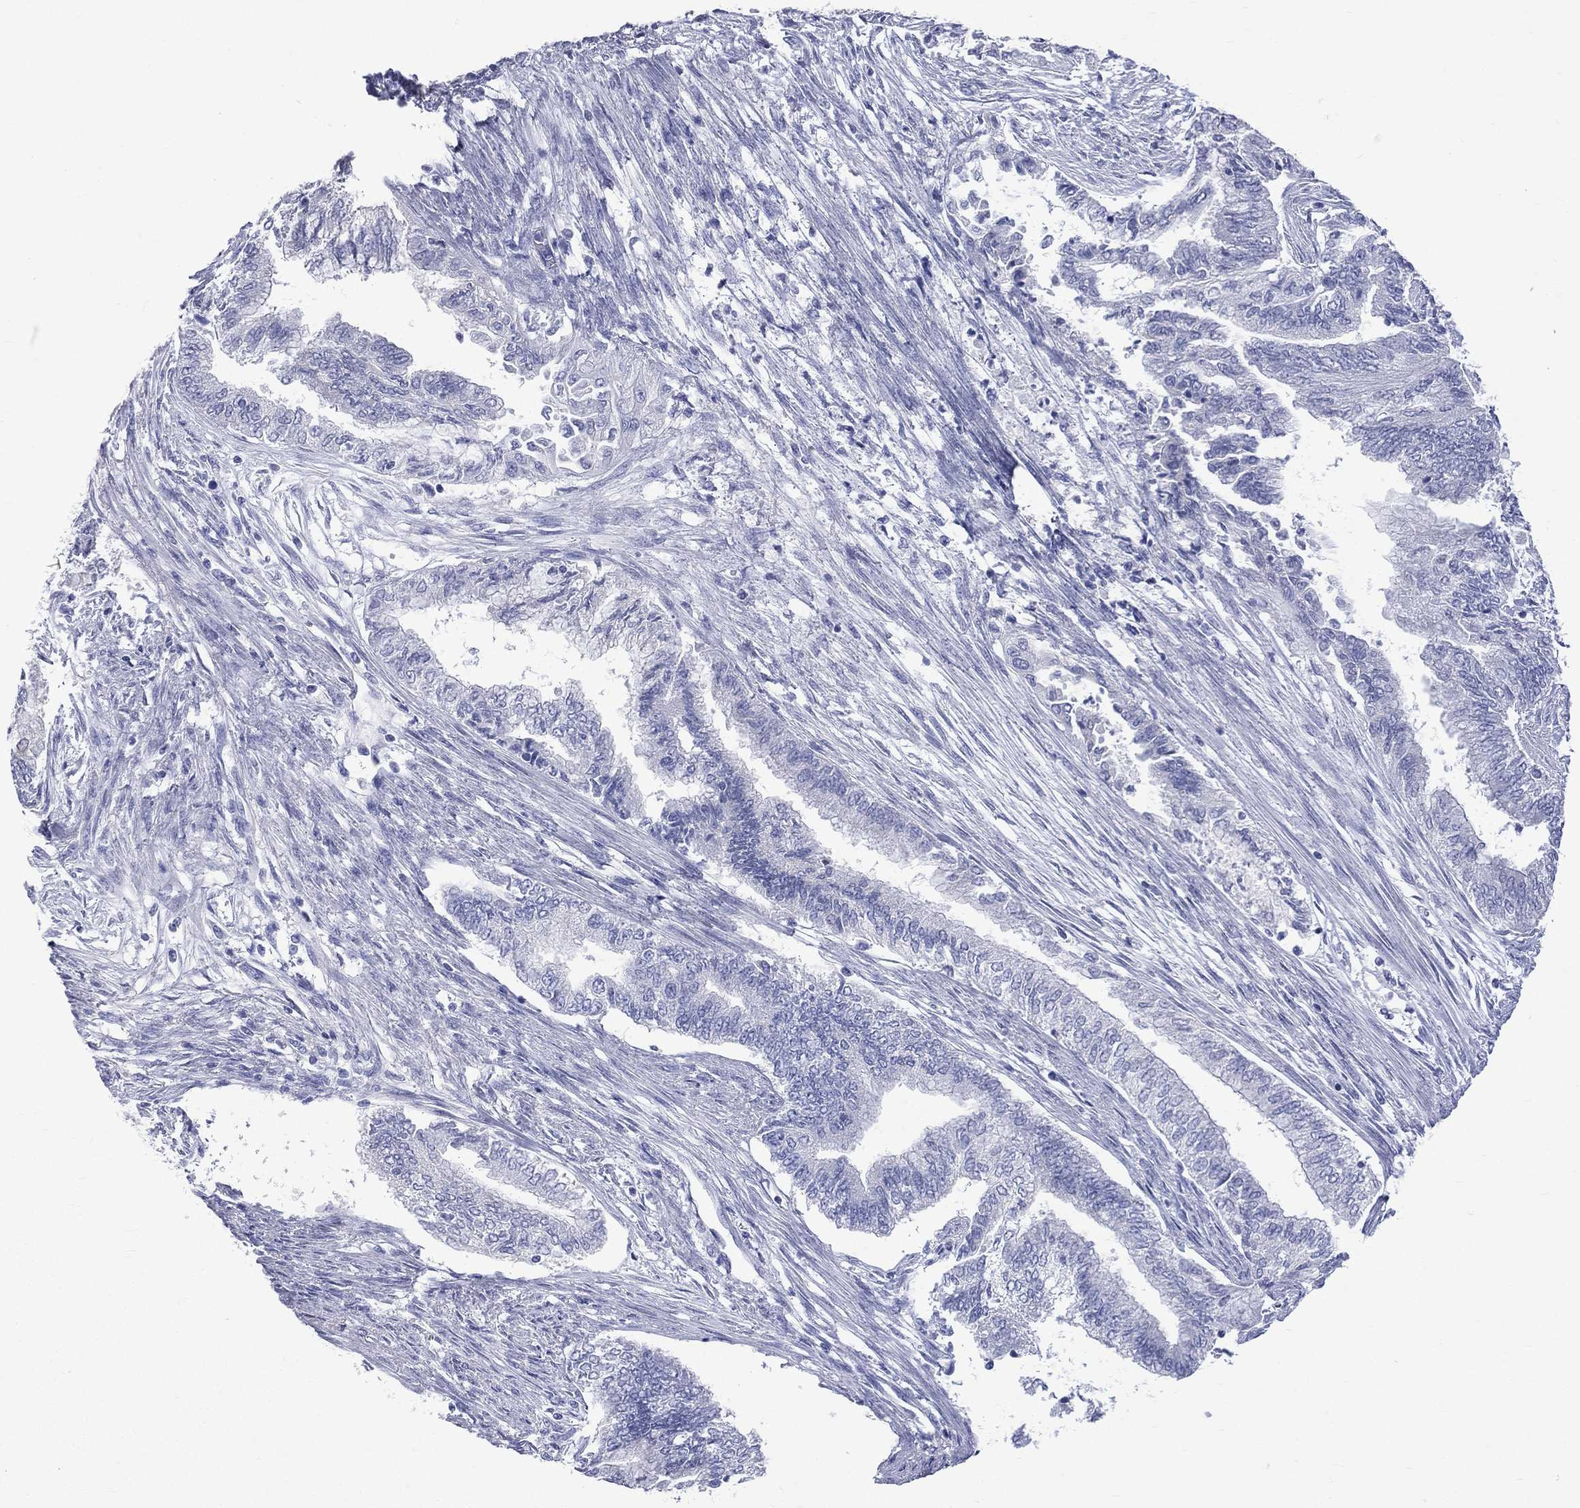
{"staining": {"intensity": "negative", "quantity": "none", "location": "none"}, "tissue": "endometrial cancer", "cell_type": "Tumor cells", "image_type": "cancer", "snomed": [{"axis": "morphology", "description": "Adenocarcinoma, NOS"}, {"axis": "topography", "description": "Endometrium"}], "caption": "Immunohistochemistry (IHC) of endometrial cancer (adenocarcinoma) shows no positivity in tumor cells.", "gene": "CES2", "patient": {"sex": "female", "age": 65}}